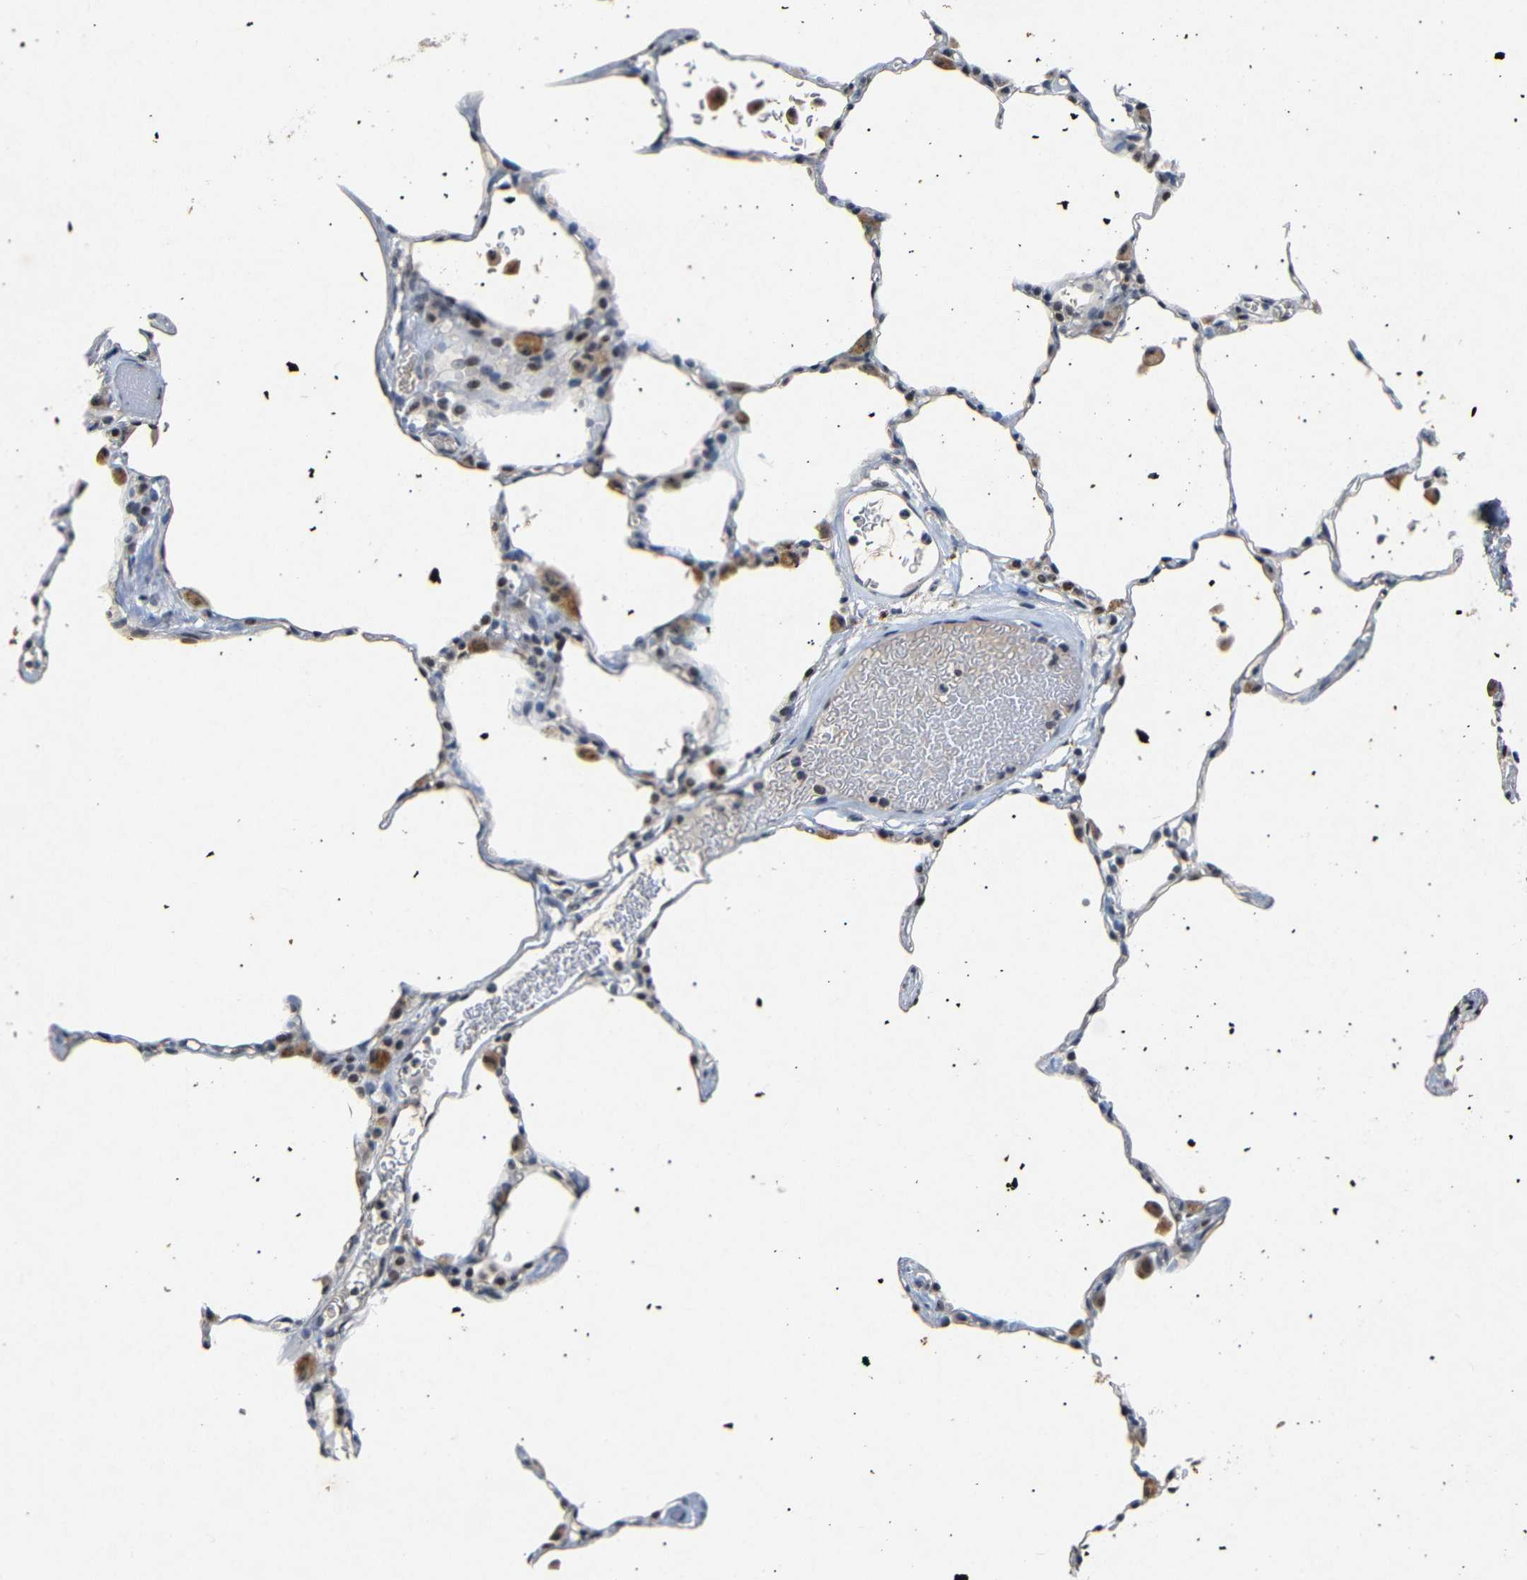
{"staining": {"intensity": "negative", "quantity": "none", "location": "none"}, "tissue": "lung", "cell_type": "Alveolar cells", "image_type": "normal", "snomed": [{"axis": "morphology", "description": "Normal tissue, NOS"}, {"axis": "topography", "description": "Lung"}], "caption": "Micrograph shows no protein staining in alveolar cells of benign lung. (Stains: DAB immunohistochemistry (IHC) with hematoxylin counter stain, Microscopy: brightfield microscopy at high magnification).", "gene": "PARN", "patient": {"sex": "female", "age": 49}}